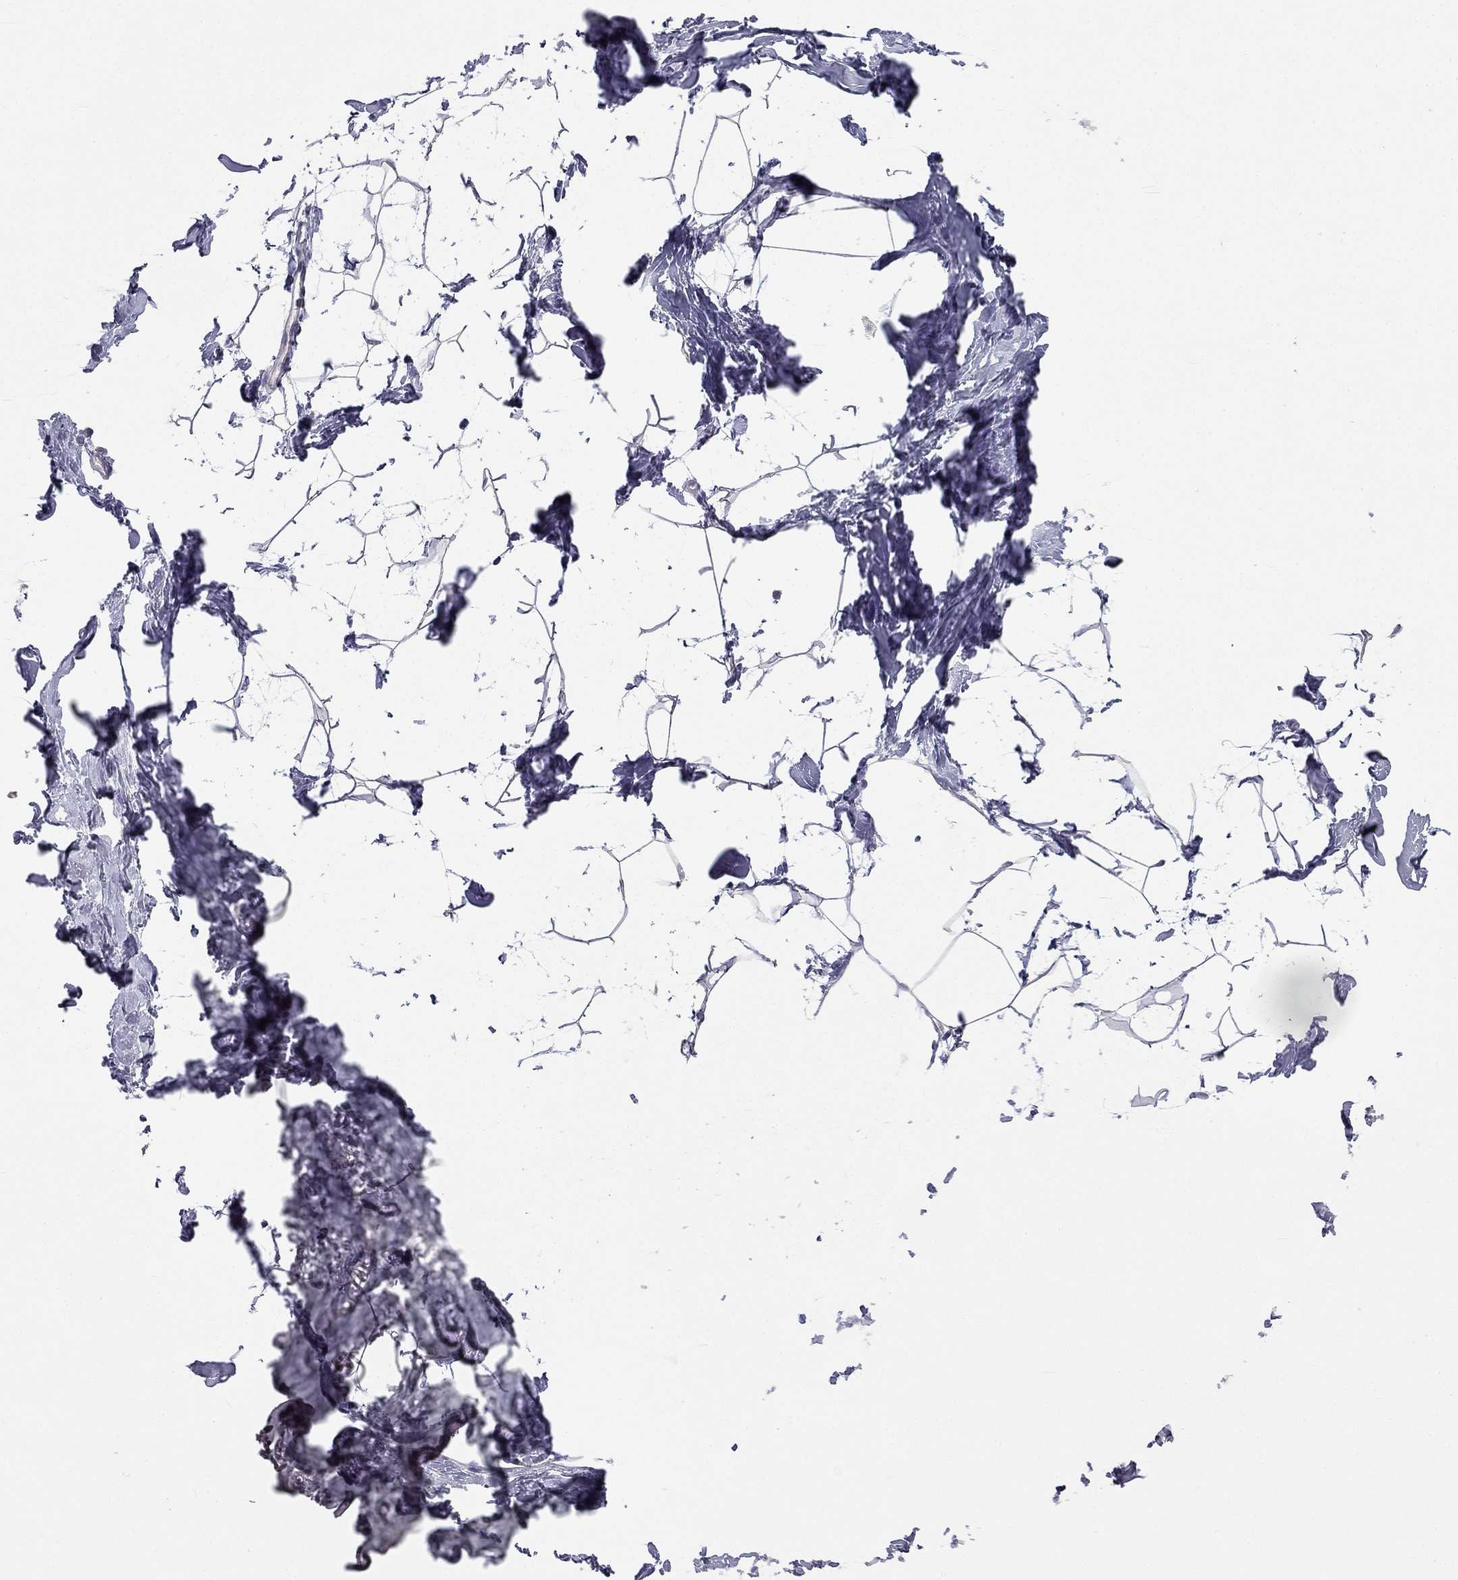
{"staining": {"intensity": "negative", "quantity": "none", "location": "none"}, "tissue": "breast", "cell_type": "Adipocytes", "image_type": "normal", "snomed": [{"axis": "morphology", "description": "Normal tissue, NOS"}, {"axis": "topography", "description": "Breast"}], "caption": "IHC histopathology image of benign breast: human breast stained with DAB (3,3'-diaminobenzidine) shows no significant protein staining in adipocytes.", "gene": "C16orf89", "patient": {"sex": "female", "age": 32}}